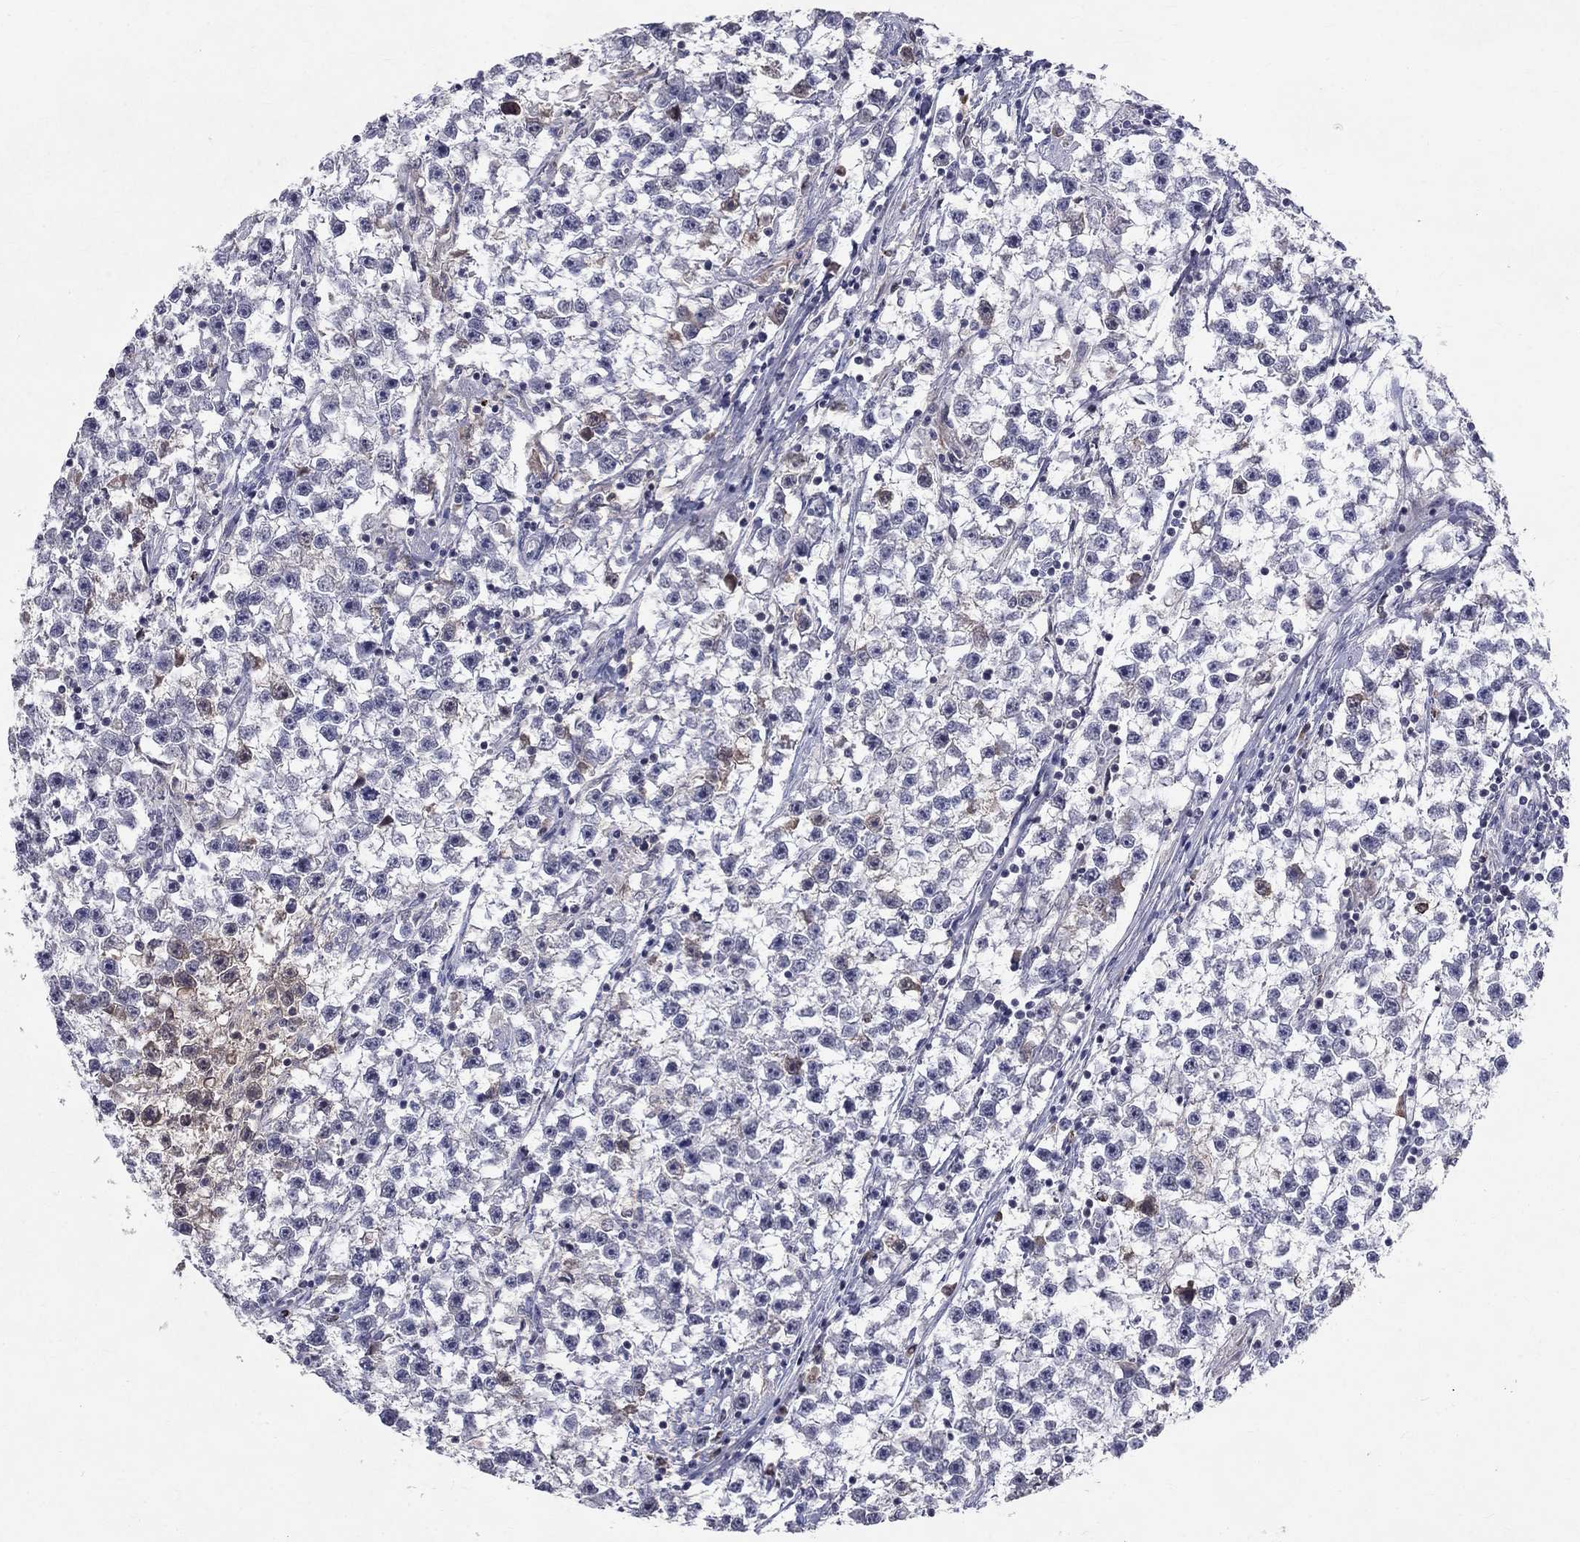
{"staining": {"intensity": "negative", "quantity": "none", "location": "none"}, "tissue": "testis cancer", "cell_type": "Tumor cells", "image_type": "cancer", "snomed": [{"axis": "morphology", "description": "Seminoma, NOS"}, {"axis": "topography", "description": "Testis"}], "caption": "Tumor cells are negative for brown protein staining in seminoma (testis). (IHC, brightfield microscopy, high magnification).", "gene": "SLC4A10", "patient": {"sex": "male", "age": 59}}